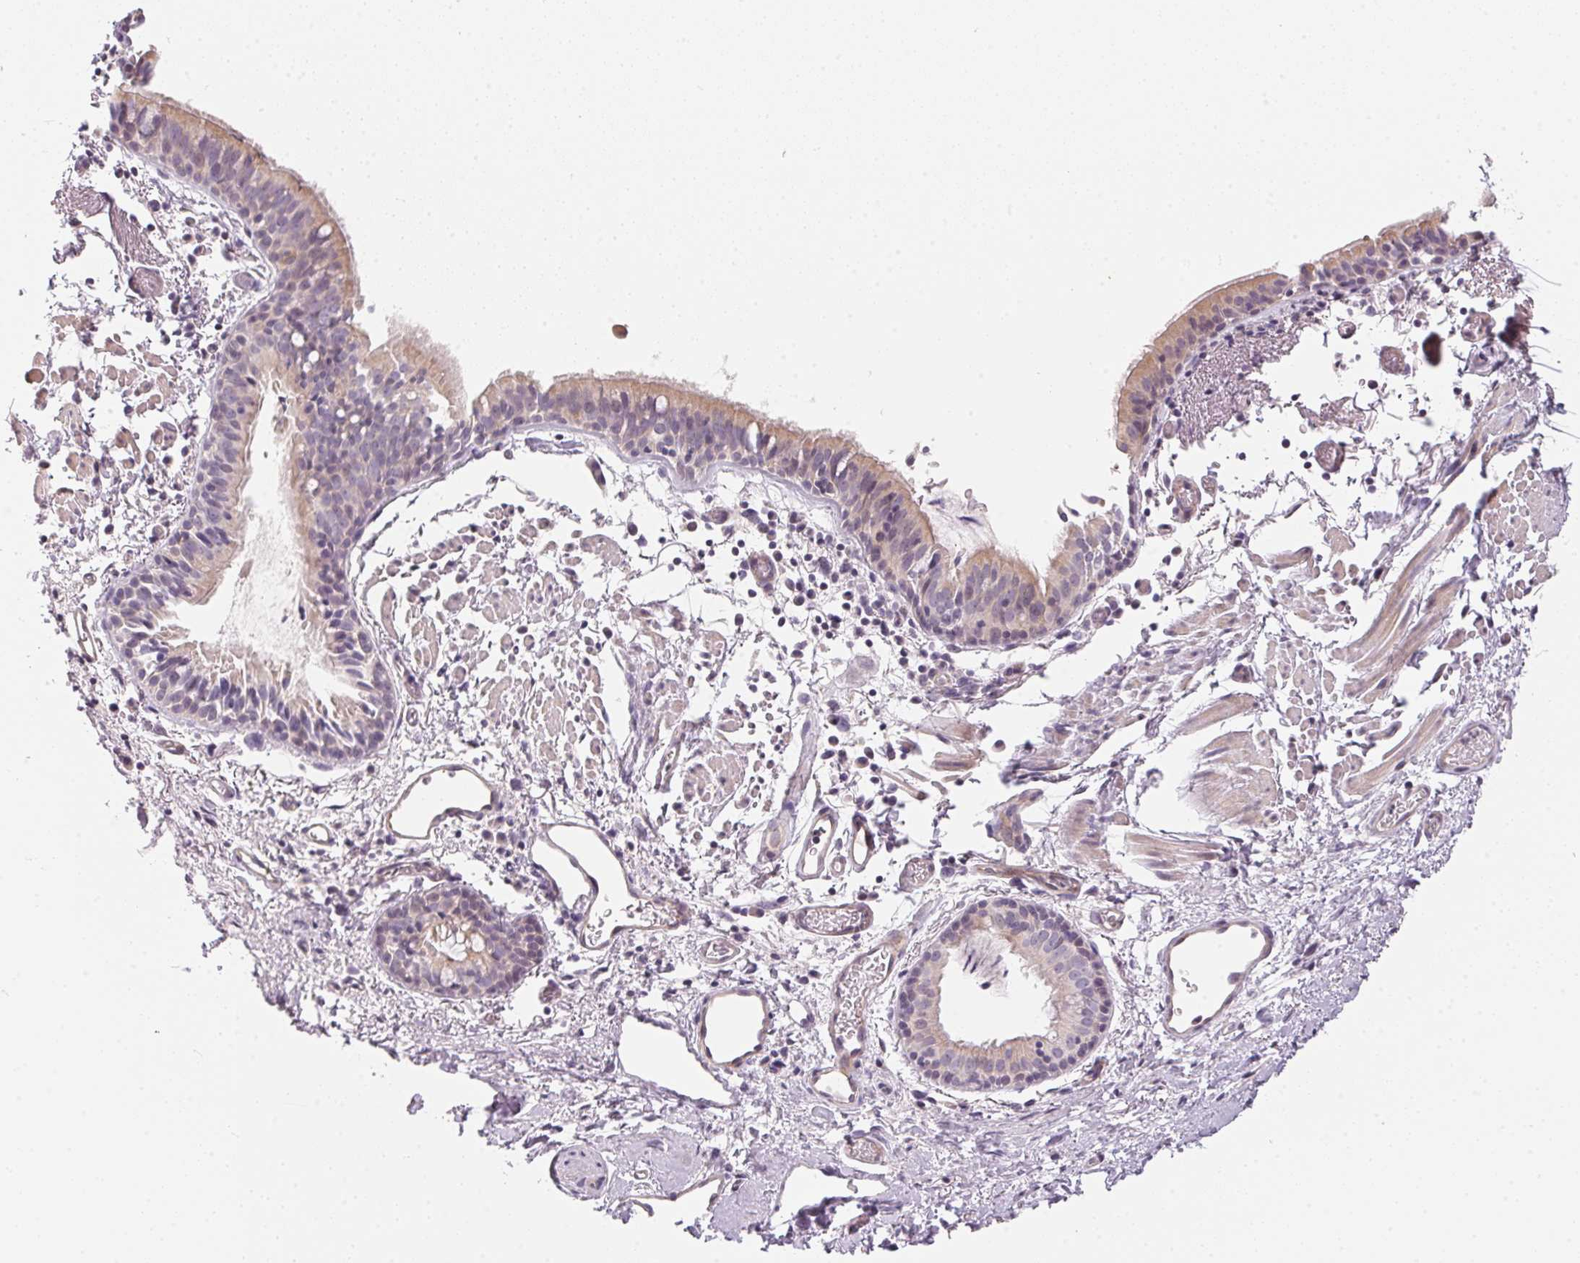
{"staining": {"intensity": "weak", "quantity": "25%-75%", "location": "cytoplasmic/membranous"}, "tissue": "bronchus", "cell_type": "Respiratory epithelial cells", "image_type": "normal", "snomed": [{"axis": "morphology", "description": "Normal tissue, NOS"}, {"axis": "morphology", "description": "Adenocarcinoma, NOS"}, {"axis": "topography", "description": "Bronchus"}], "caption": "Protein expression by immunohistochemistry (IHC) exhibits weak cytoplasmic/membranous staining in about 25%-75% of respiratory epithelial cells in benign bronchus. The protein of interest is stained brown, and the nuclei are stained in blue (DAB IHC with brightfield microscopy, high magnification).", "gene": "GDAP1L1", "patient": {"sex": "male", "age": 68}}